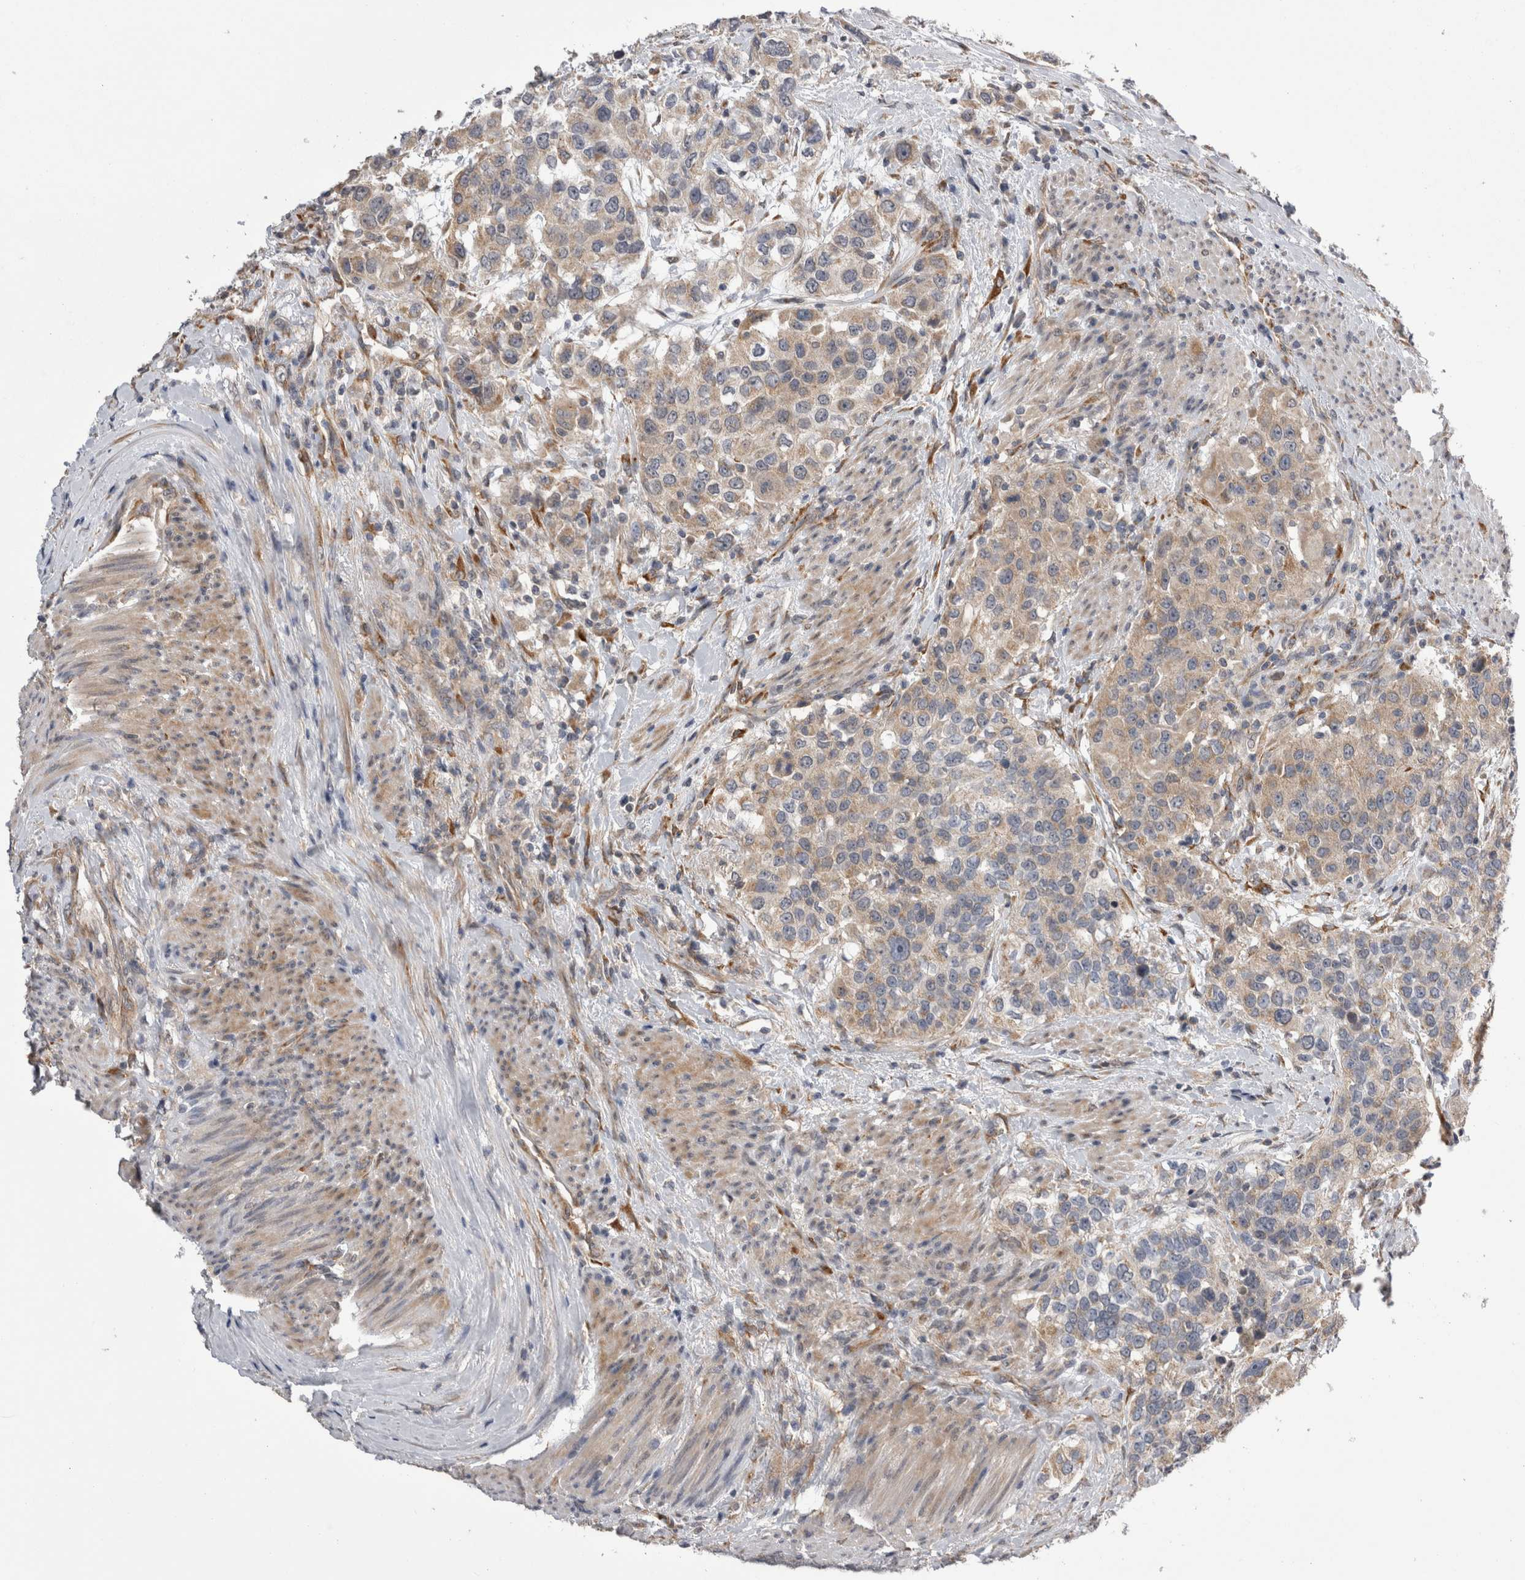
{"staining": {"intensity": "weak", "quantity": ">75%", "location": "cytoplasmic/membranous"}, "tissue": "urothelial cancer", "cell_type": "Tumor cells", "image_type": "cancer", "snomed": [{"axis": "morphology", "description": "Urothelial carcinoma, High grade"}, {"axis": "topography", "description": "Urinary bladder"}], "caption": "Urothelial cancer stained with a brown dye exhibits weak cytoplasmic/membranous positive staining in about >75% of tumor cells.", "gene": "ARHGAP29", "patient": {"sex": "female", "age": 80}}